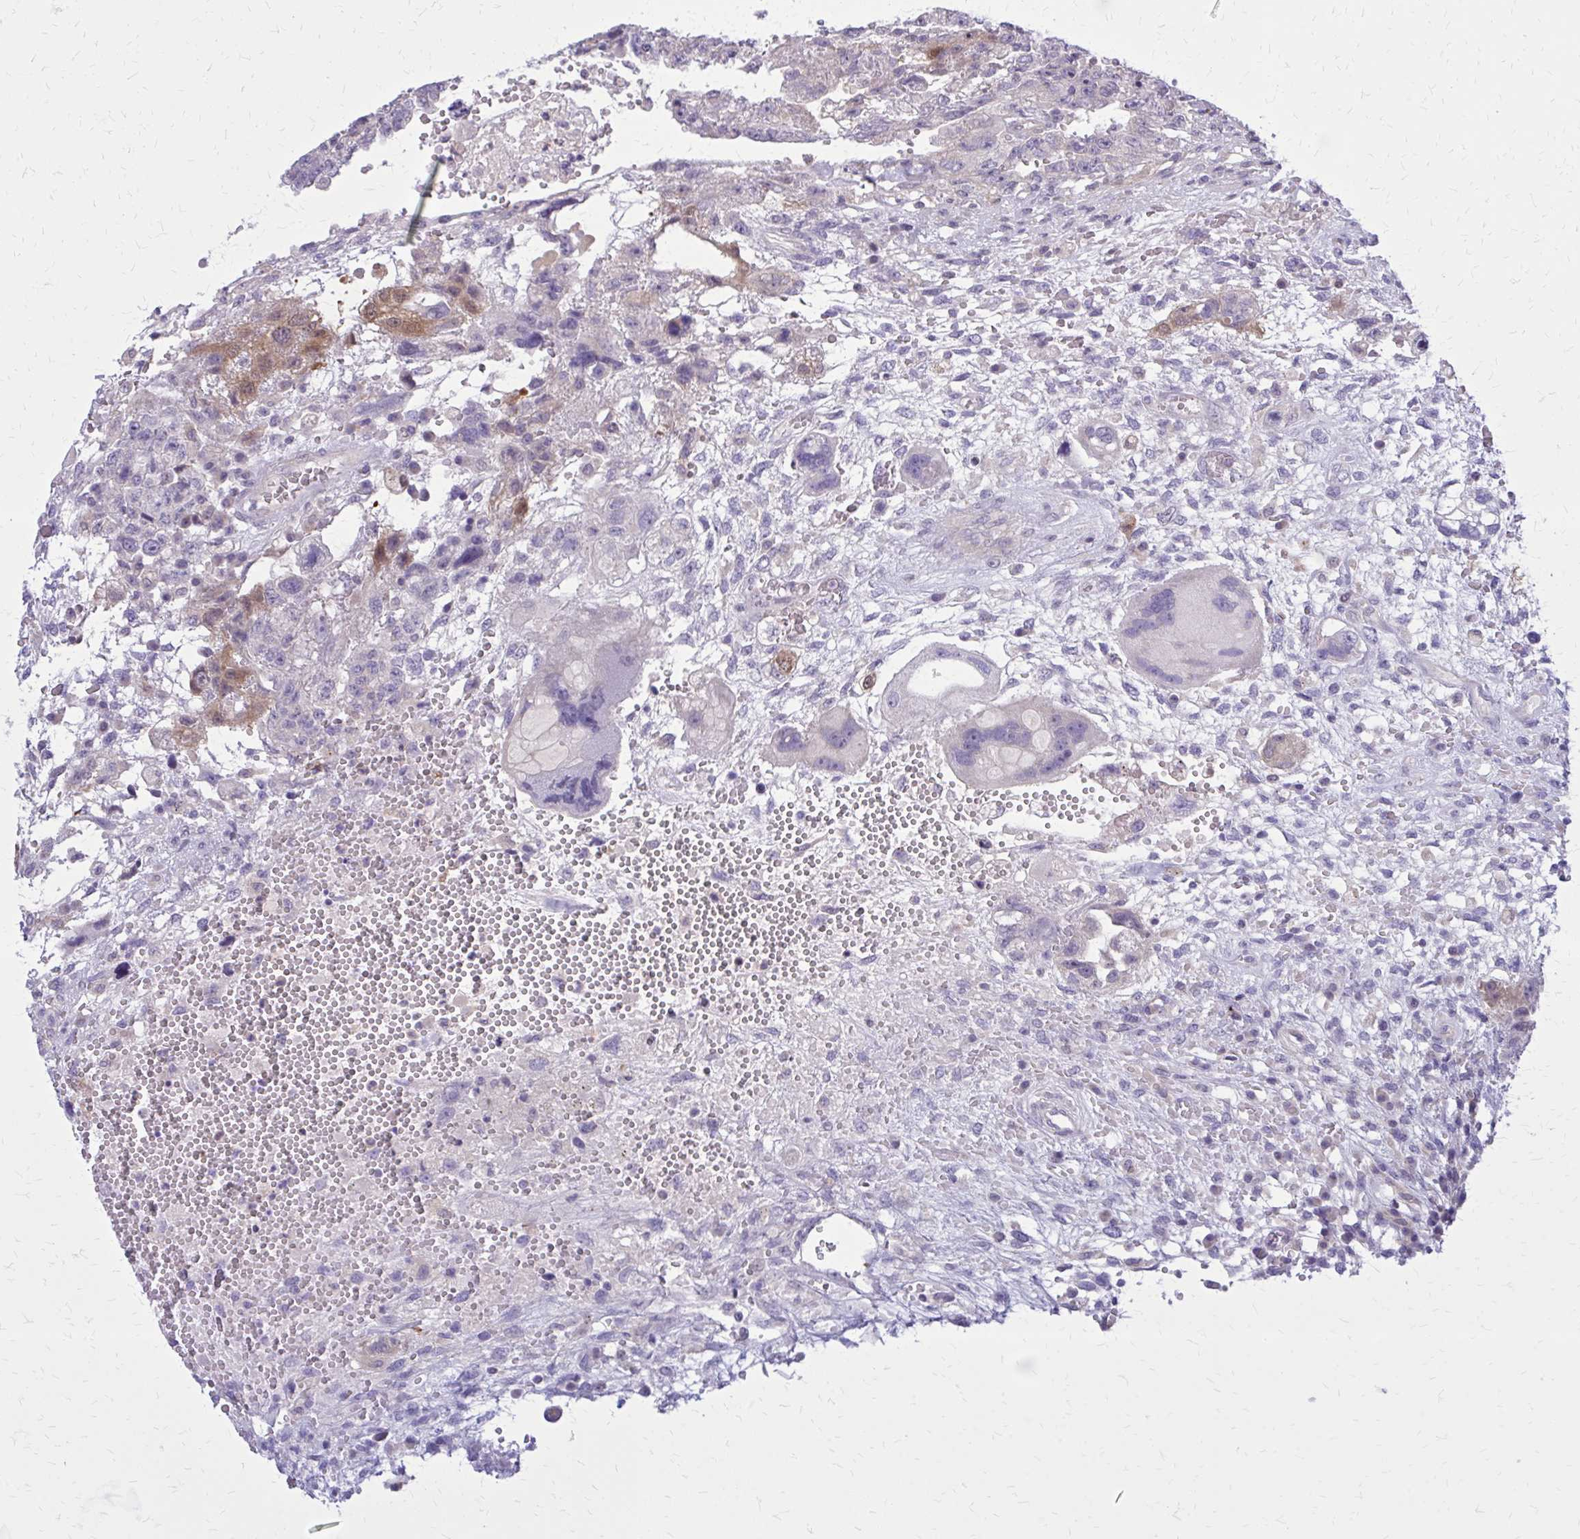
{"staining": {"intensity": "negative", "quantity": "none", "location": "none"}, "tissue": "testis cancer", "cell_type": "Tumor cells", "image_type": "cancer", "snomed": [{"axis": "morphology", "description": "Carcinoma, Embryonal, NOS"}, {"axis": "topography", "description": "Testis"}], "caption": "High magnification brightfield microscopy of testis cancer stained with DAB (brown) and counterstained with hematoxylin (blue): tumor cells show no significant staining.", "gene": "DBI", "patient": {"sex": "male", "age": 26}}